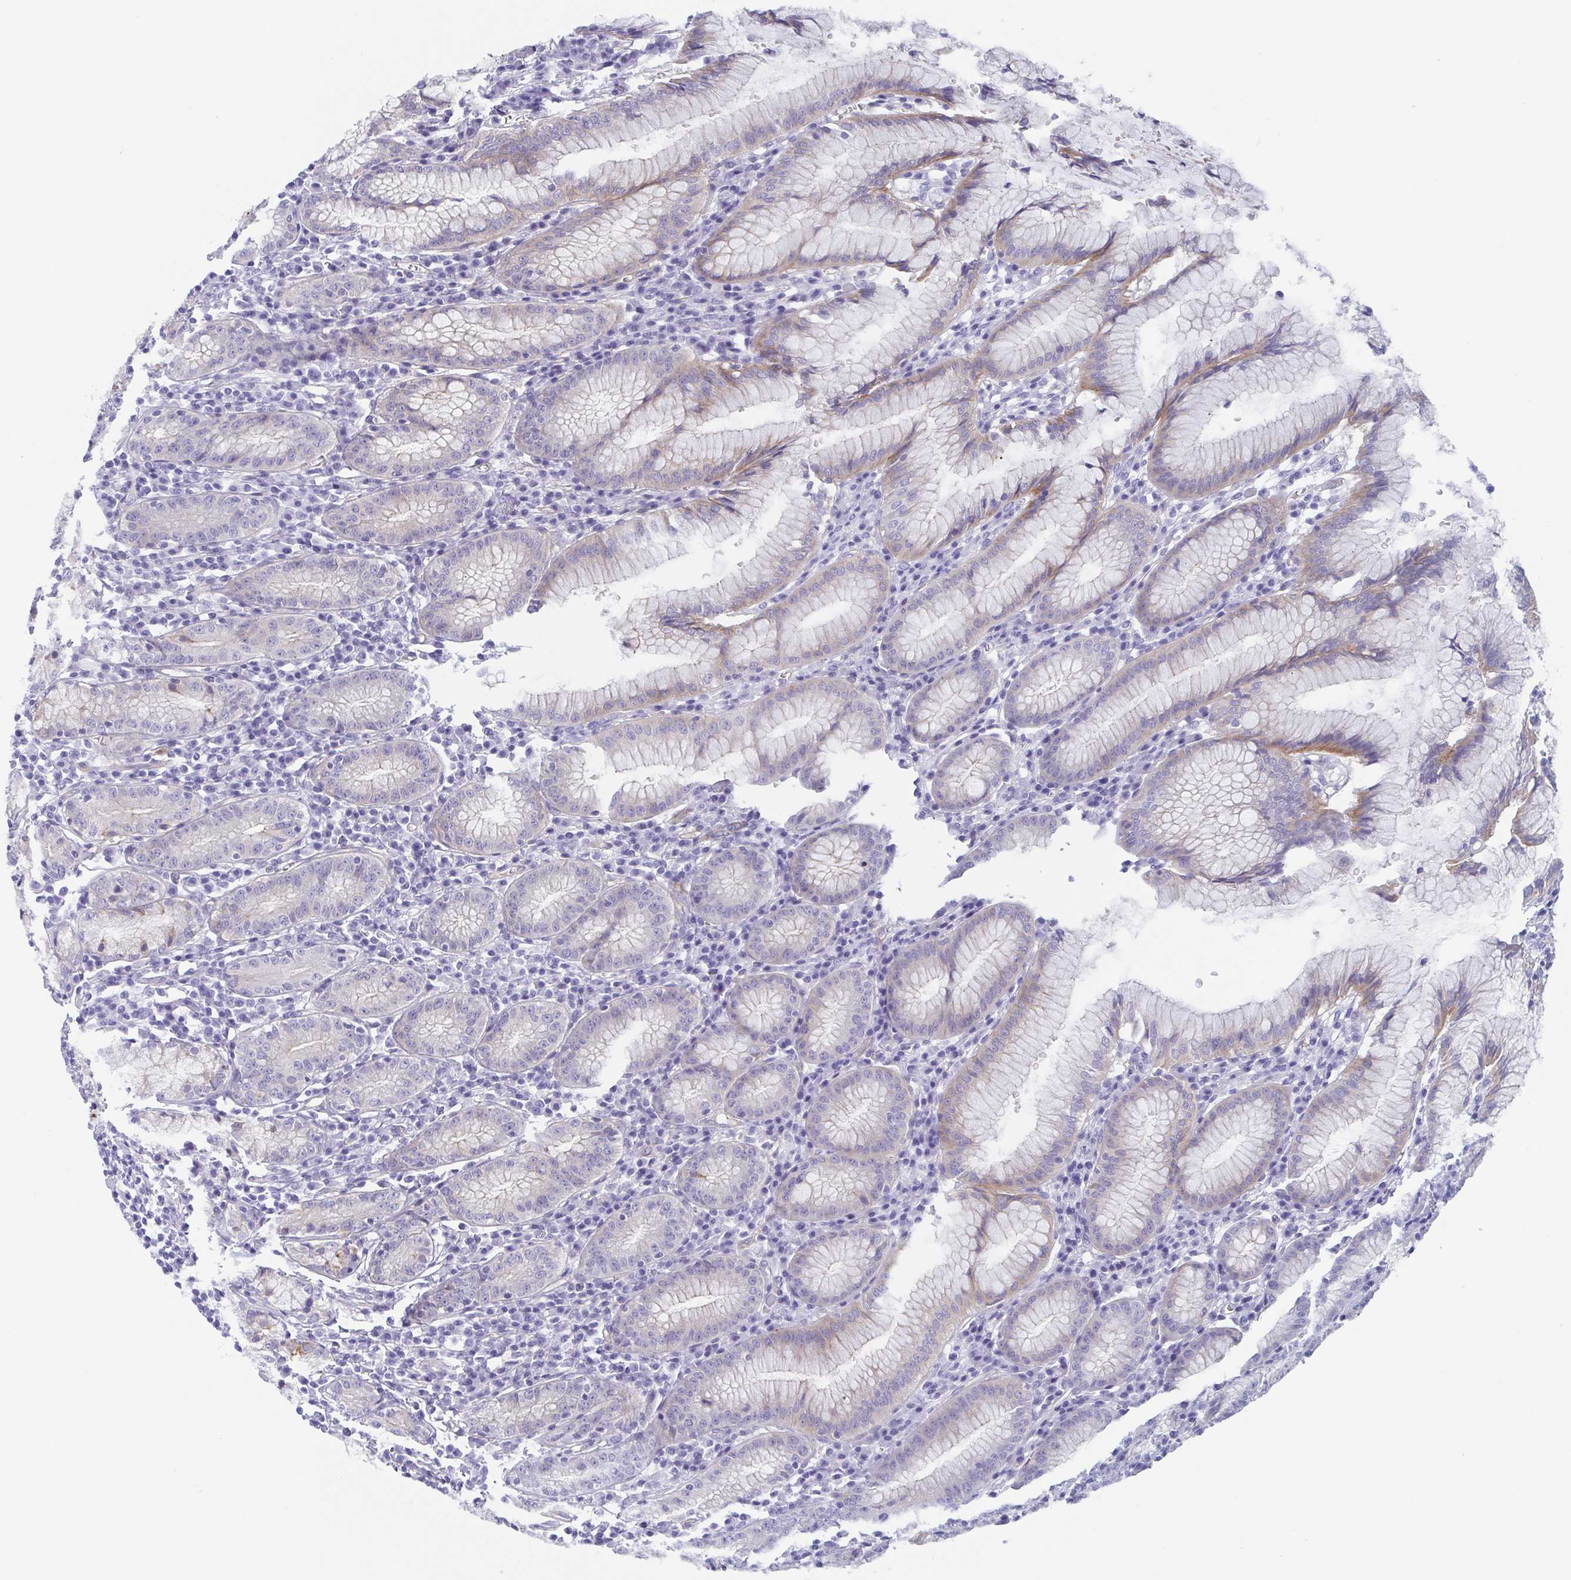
{"staining": {"intensity": "moderate", "quantity": "25%-75%", "location": "cytoplasmic/membranous"}, "tissue": "stomach", "cell_type": "Glandular cells", "image_type": "normal", "snomed": [{"axis": "morphology", "description": "Normal tissue, NOS"}, {"axis": "topography", "description": "Stomach"}], "caption": "Protein staining of benign stomach demonstrates moderate cytoplasmic/membranous expression in about 25%-75% of glandular cells. The staining was performed using DAB to visualize the protein expression in brown, while the nuclei were stained in blue with hematoxylin (Magnification: 20x).", "gene": "DYNC1I1", "patient": {"sex": "male", "age": 55}}